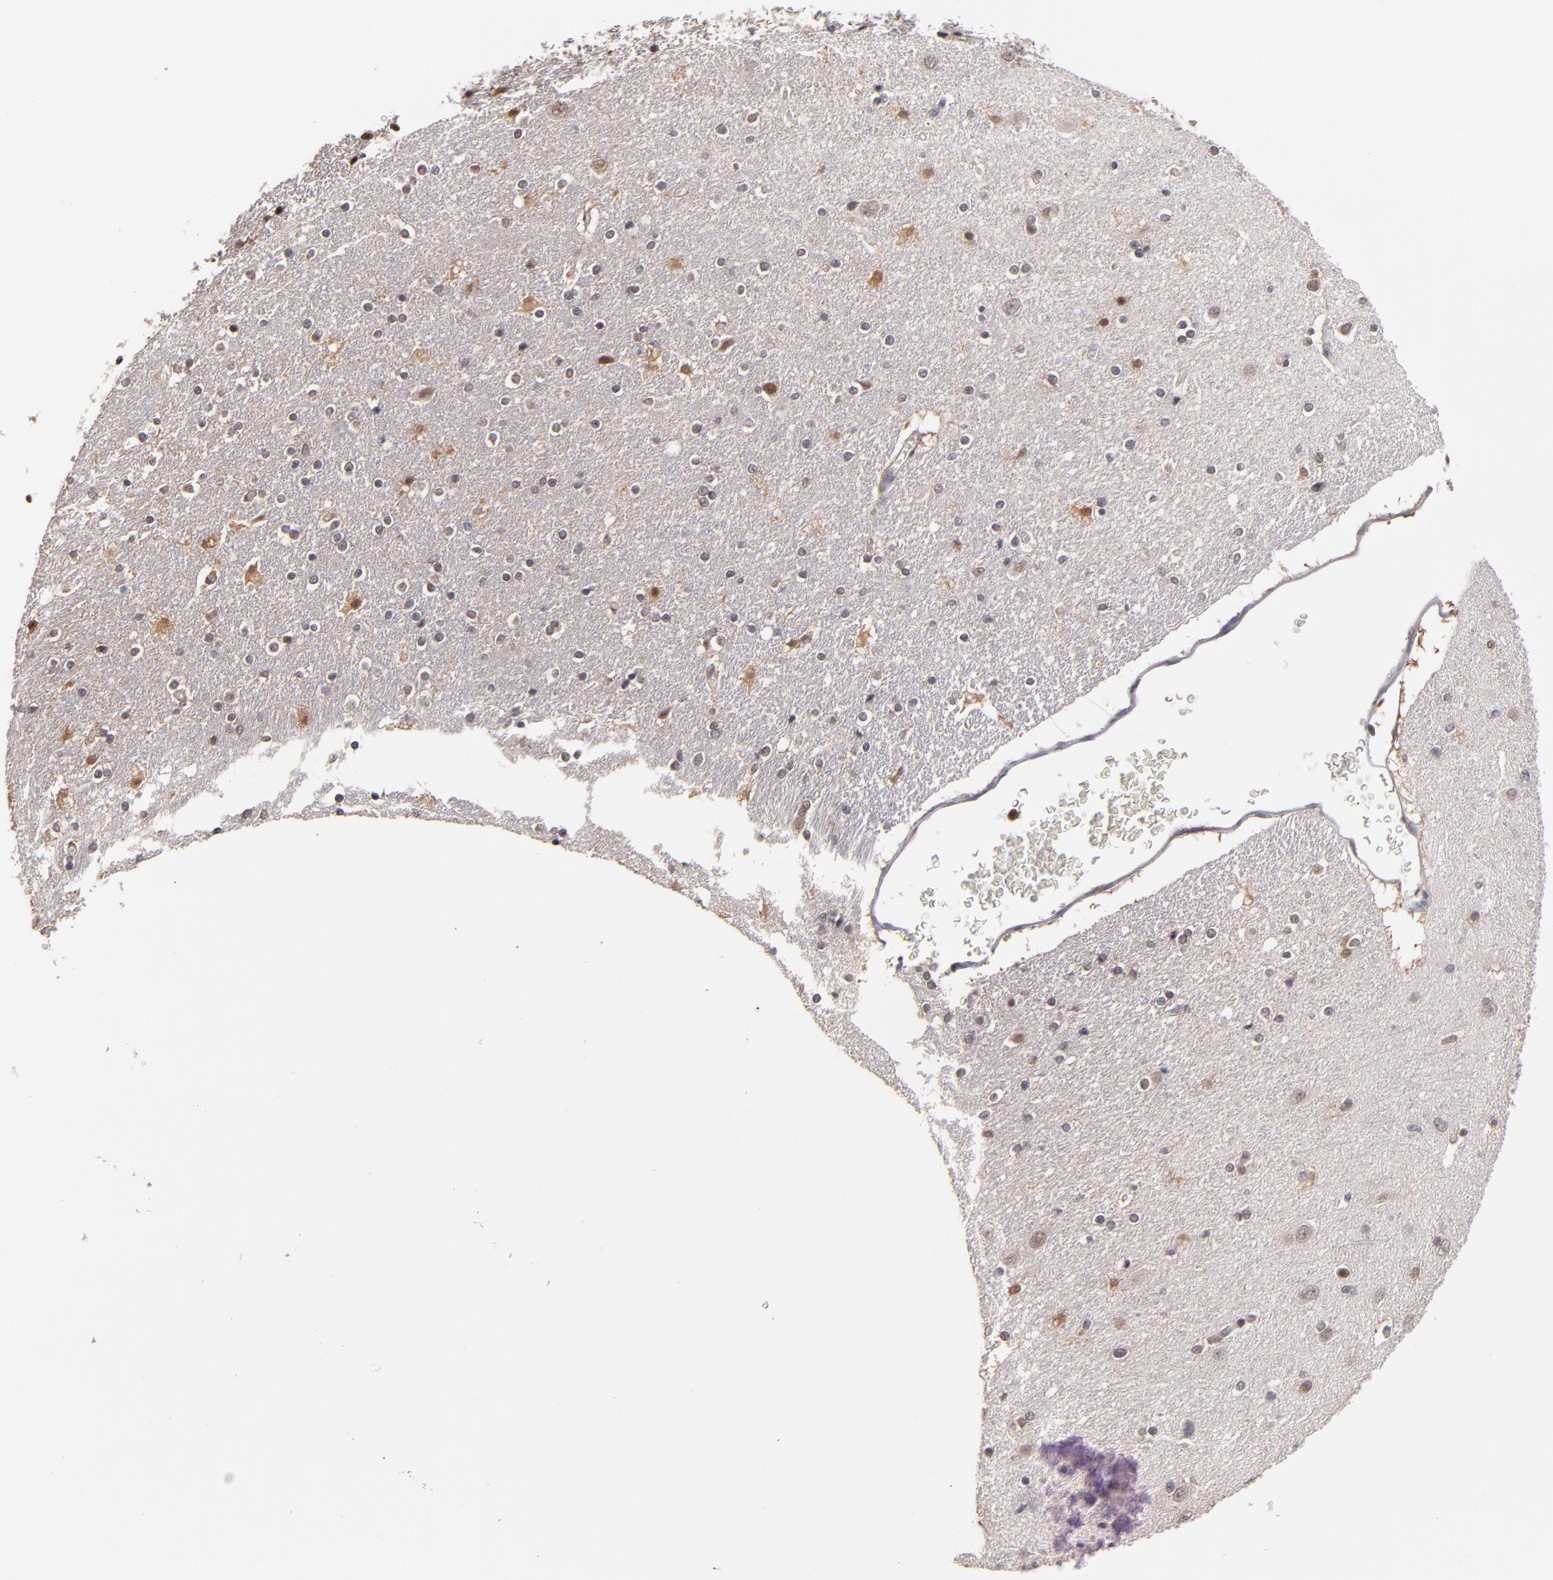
{"staining": {"intensity": "negative", "quantity": "none", "location": "none"}, "tissue": "caudate", "cell_type": "Glial cells", "image_type": "normal", "snomed": [{"axis": "morphology", "description": "Normal tissue, NOS"}, {"axis": "topography", "description": "Lateral ventricle wall"}], "caption": "IHC photomicrograph of unremarkable caudate: caudate stained with DAB displays no significant protein staining in glial cells.", "gene": "PSMD10", "patient": {"sex": "female", "age": 54}}